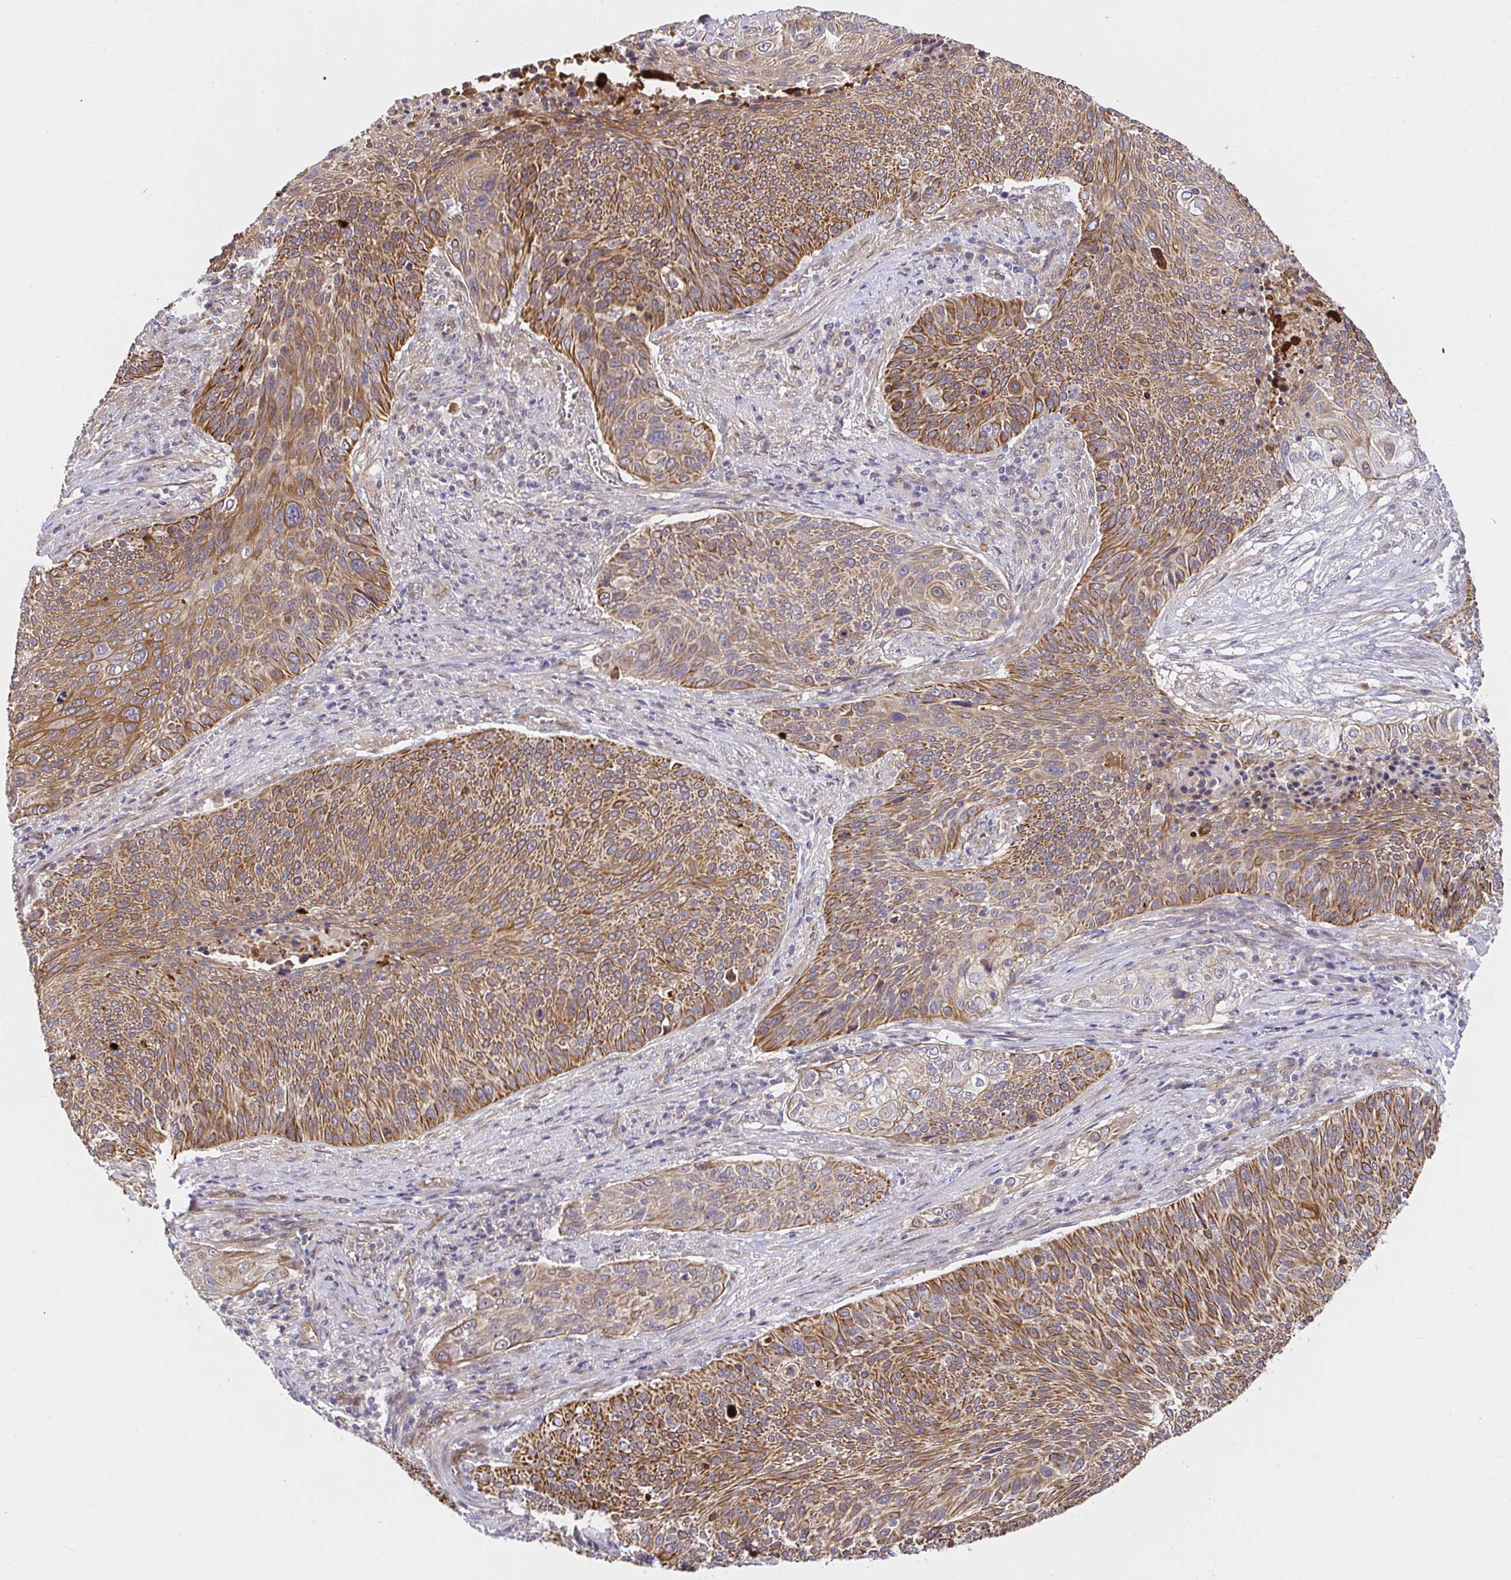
{"staining": {"intensity": "moderate", "quantity": ">75%", "location": "cytoplasmic/membranous"}, "tissue": "cervical cancer", "cell_type": "Tumor cells", "image_type": "cancer", "snomed": [{"axis": "morphology", "description": "Squamous cell carcinoma, NOS"}, {"axis": "topography", "description": "Cervix"}], "caption": "Protein expression analysis of human squamous cell carcinoma (cervical) reveals moderate cytoplasmic/membranous expression in approximately >75% of tumor cells.", "gene": "TRIM55", "patient": {"sex": "female", "age": 31}}